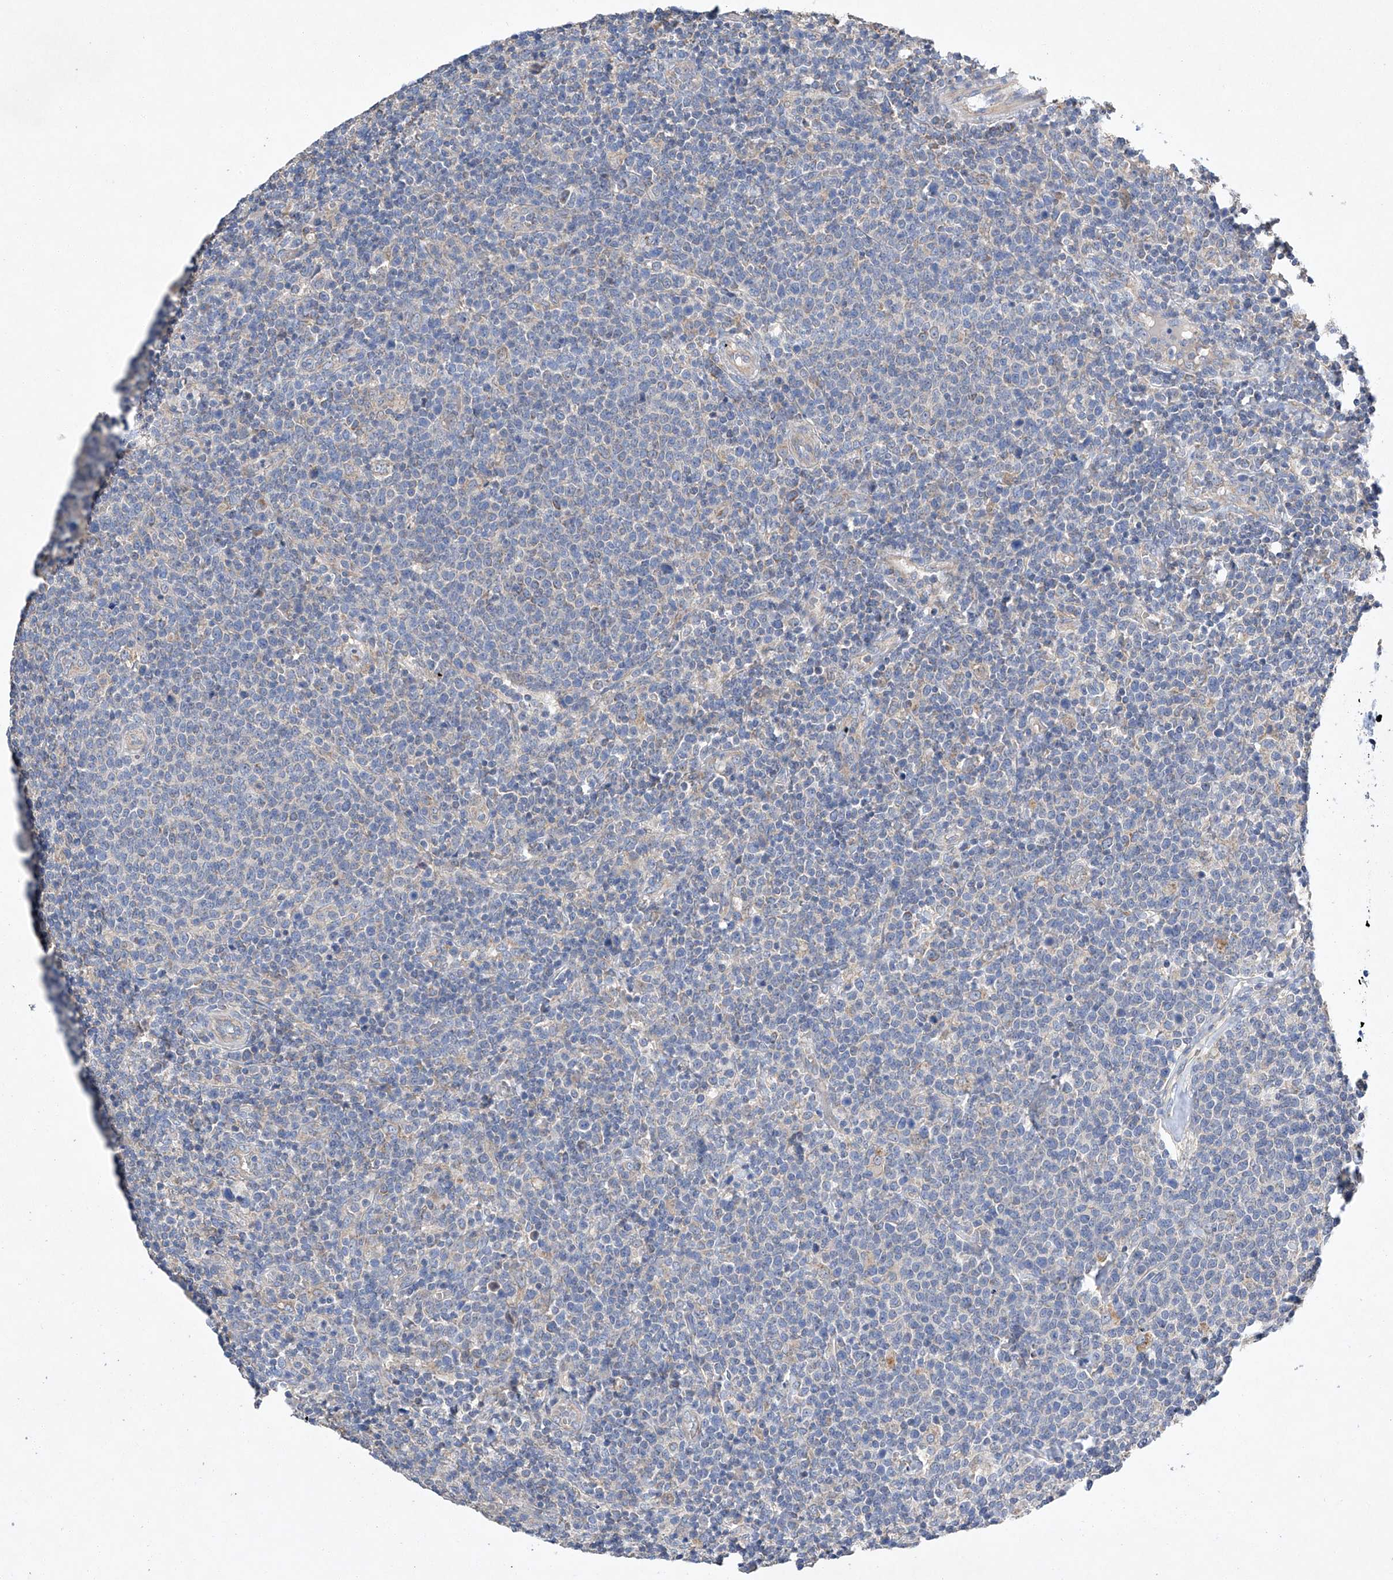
{"staining": {"intensity": "negative", "quantity": "none", "location": "none"}, "tissue": "lymphoma", "cell_type": "Tumor cells", "image_type": "cancer", "snomed": [{"axis": "morphology", "description": "Malignant lymphoma, non-Hodgkin's type, High grade"}, {"axis": "topography", "description": "Lymph node"}], "caption": "The immunohistochemistry image has no significant staining in tumor cells of high-grade malignant lymphoma, non-Hodgkin's type tissue. (DAB (3,3'-diaminobenzidine) immunohistochemistry (IHC) with hematoxylin counter stain).", "gene": "AMD1", "patient": {"sex": "male", "age": 61}}